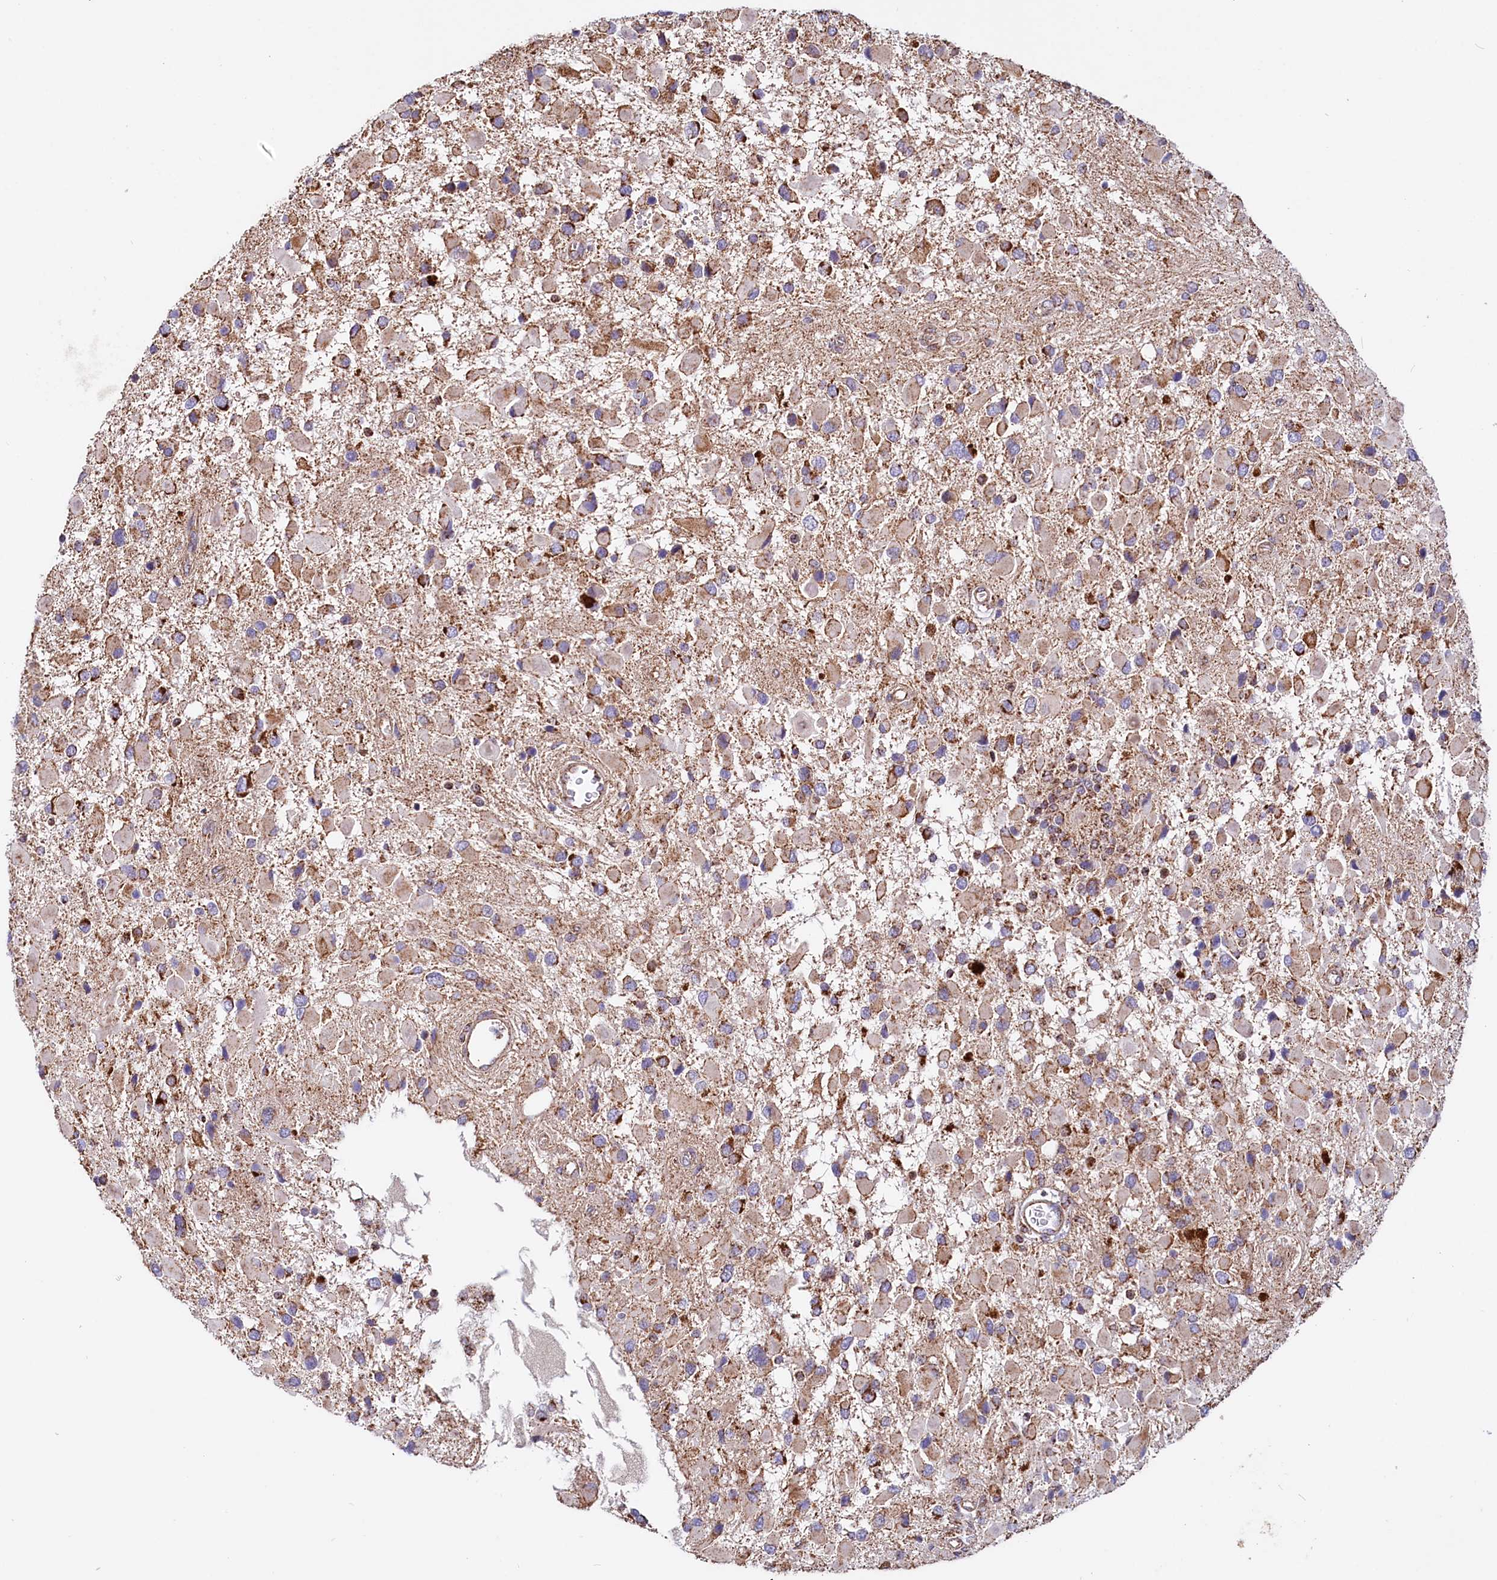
{"staining": {"intensity": "moderate", "quantity": "25%-75%", "location": "cytoplasmic/membranous"}, "tissue": "glioma", "cell_type": "Tumor cells", "image_type": "cancer", "snomed": [{"axis": "morphology", "description": "Glioma, malignant, High grade"}, {"axis": "topography", "description": "Brain"}], "caption": "Immunohistochemistry (IHC) of malignant glioma (high-grade) displays medium levels of moderate cytoplasmic/membranous staining in approximately 25%-75% of tumor cells.", "gene": "NUDT15", "patient": {"sex": "male", "age": 53}}